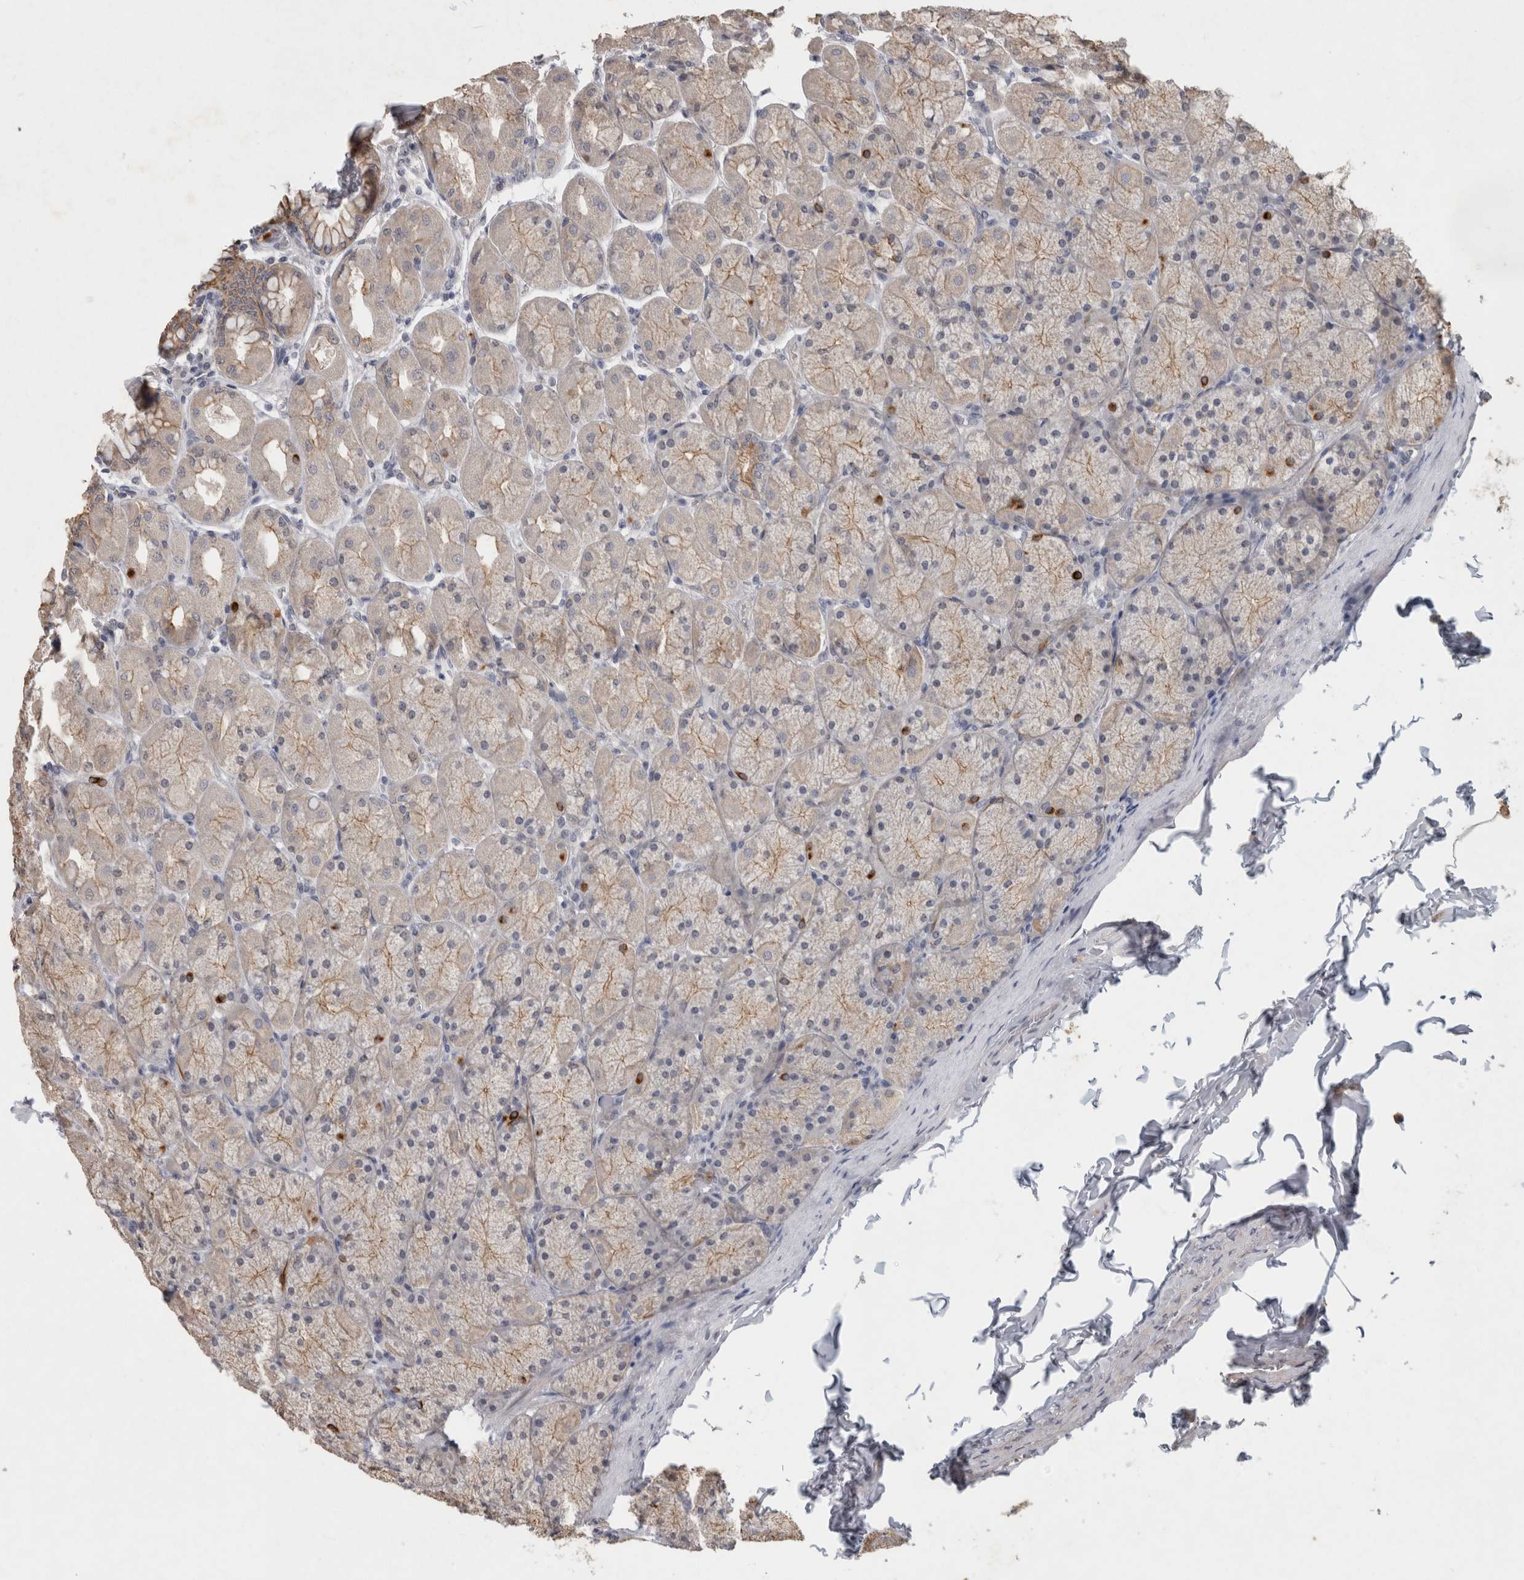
{"staining": {"intensity": "moderate", "quantity": "25%-75%", "location": "cytoplasmic/membranous"}, "tissue": "stomach", "cell_type": "Glandular cells", "image_type": "normal", "snomed": [{"axis": "morphology", "description": "Normal tissue, NOS"}, {"axis": "topography", "description": "Stomach, upper"}], "caption": "Benign stomach exhibits moderate cytoplasmic/membranous staining in approximately 25%-75% of glandular cells, visualized by immunohistochemistry.", "gene": "RHPN1", "patient": {"sex": "female", "age": 56}}